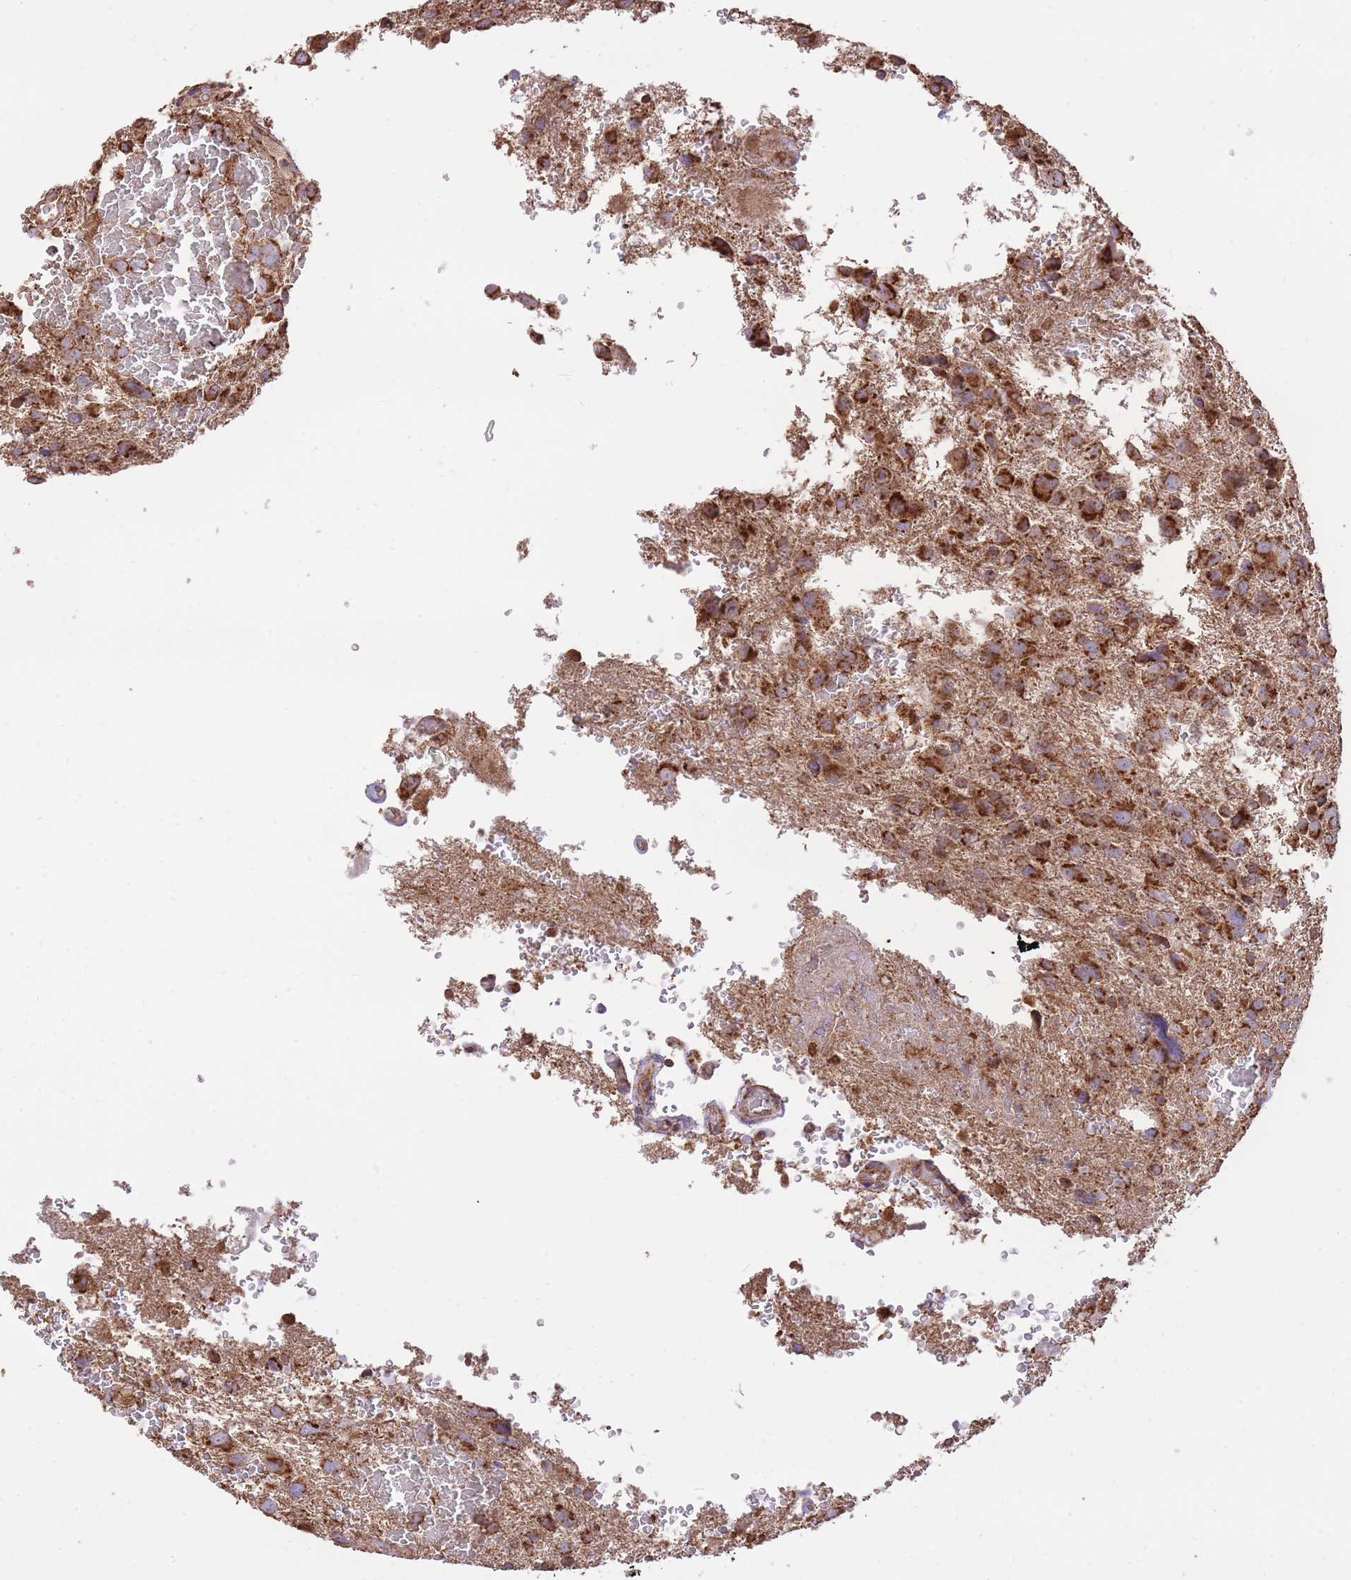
{"staining": {"intensity": "strong", "quantity": ">75%", "location": "cytoplasmic/membranous"}, "tissue": "glioma", "cell_type": "Tumor cells", "image_type": "cancer", "snomed": [{"axis": "morphology", "description": "Glioma, malignant, High grade"}, {"axis": "topography", "description": "Brain"}], "caption": "Protein expression by immunohistochemistry demonstrates strong cytoplasmic/membranous positivity in approximately >75% of tumor cells in malignant glioma (high-grade).", "gene": "PREP", "patient": {"sex": "male", "age": 61}}